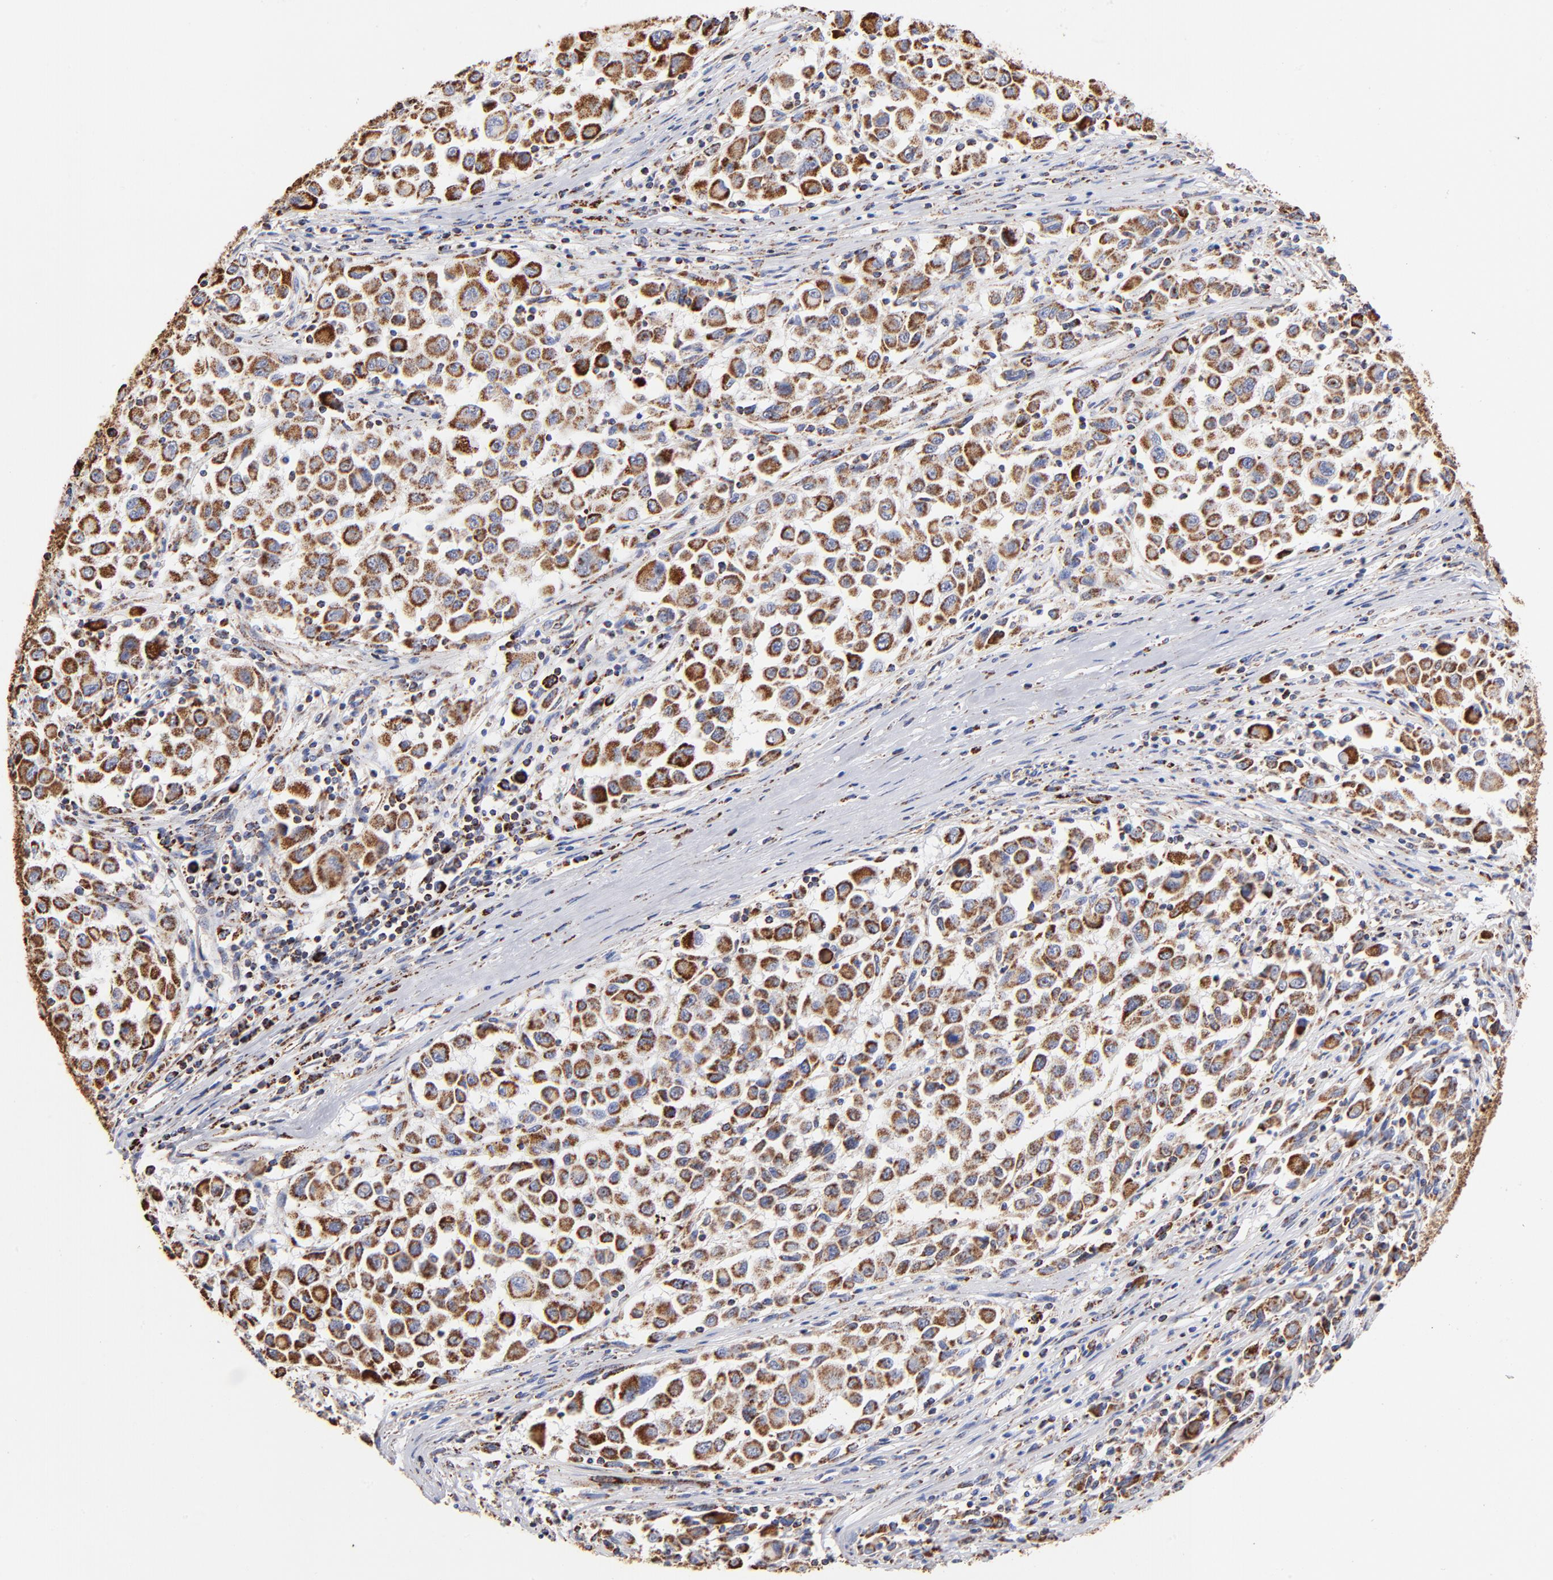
{"staining": {"intensity": "strong", "quantity": ">75%", "location": "cytoplasmic/membranous"}, "tissue": "melanoma", "cell_type": "Tumor cells", "image_type": "cancer", "snomed": [{"axis": "morphology", "description": "Malignant melanoma, Metastatic site"}, {"axis": "topography", "description": "Lymph node"}], "caption": "Protein staining exhibits strong cytoplasmic/membranous staining in approximately >75% of tumor cells in malignant melanoma (metastatic site).", "gene": "PHB1", "patient": {"sex": "male", "age": 61}}